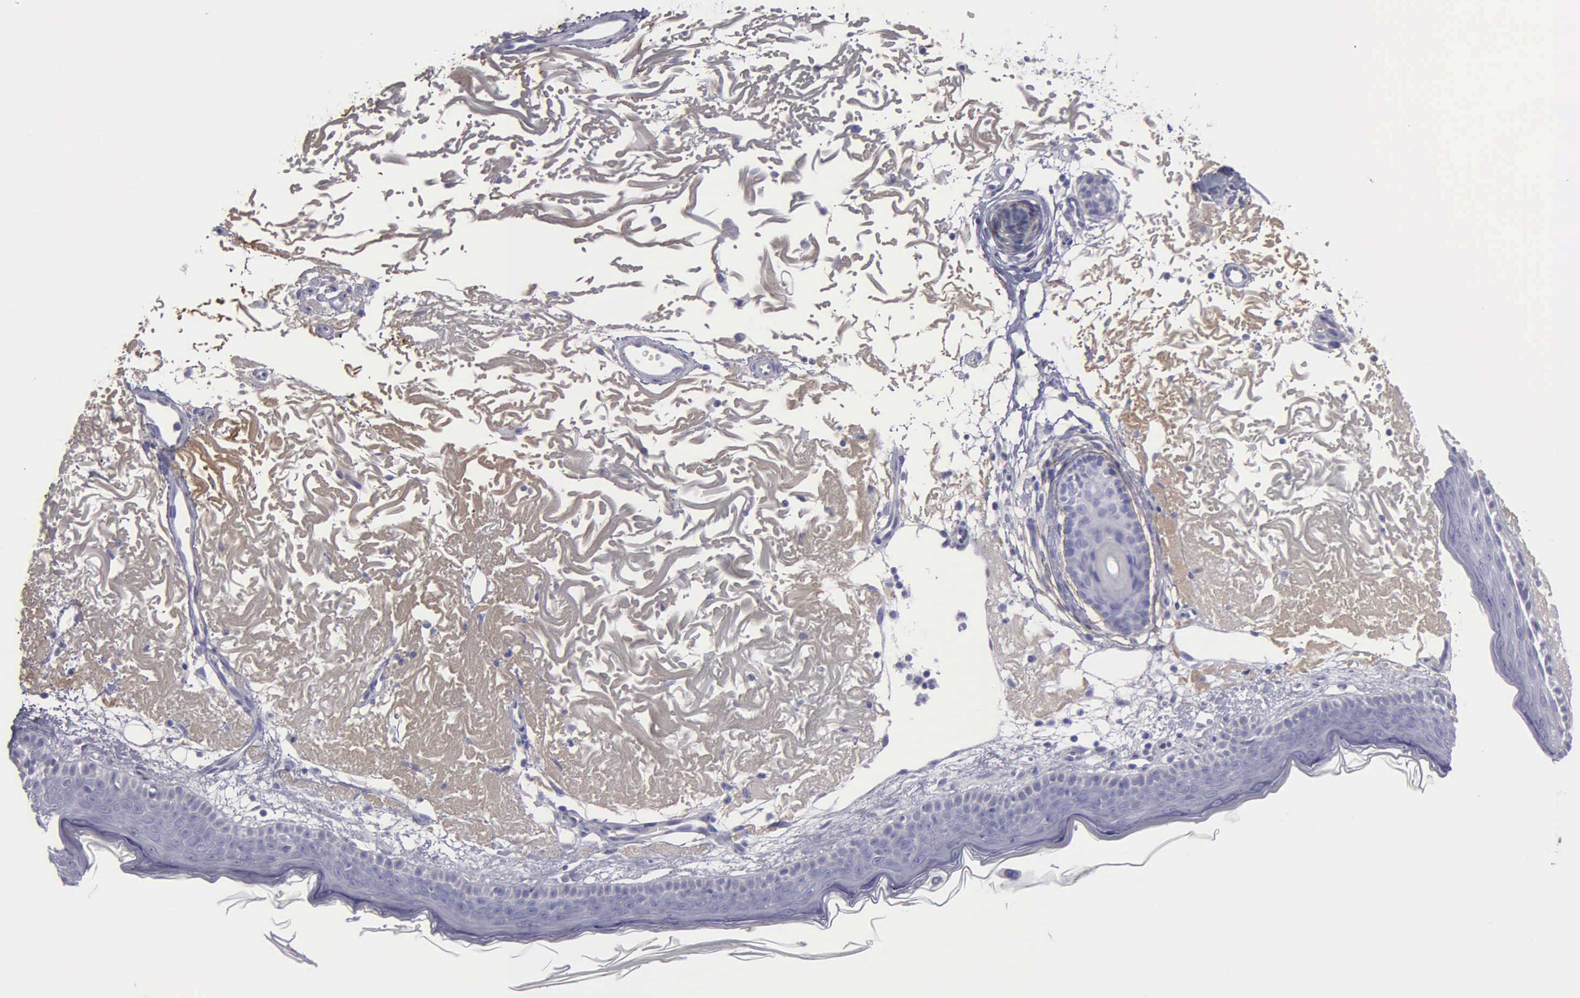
{"staining": {"intensity": "negative", "quantity": "none", "location": "none"}, "tissue": "skin", "cell_type": "Fibroblasts", "image_type": "normal", "snomed": [{"axis": "morphology", "description": "Normal tissue, NOS"}, {"axis": "topography", "description": "Skin"}], "caption": "The image reveals no significant positivity in fibroblasts of skin. (DAB immunohistochemistry with hematoxylin counter stain).", "gene": "FBLN5", "patient": {"sex": "female", "age": 90}}